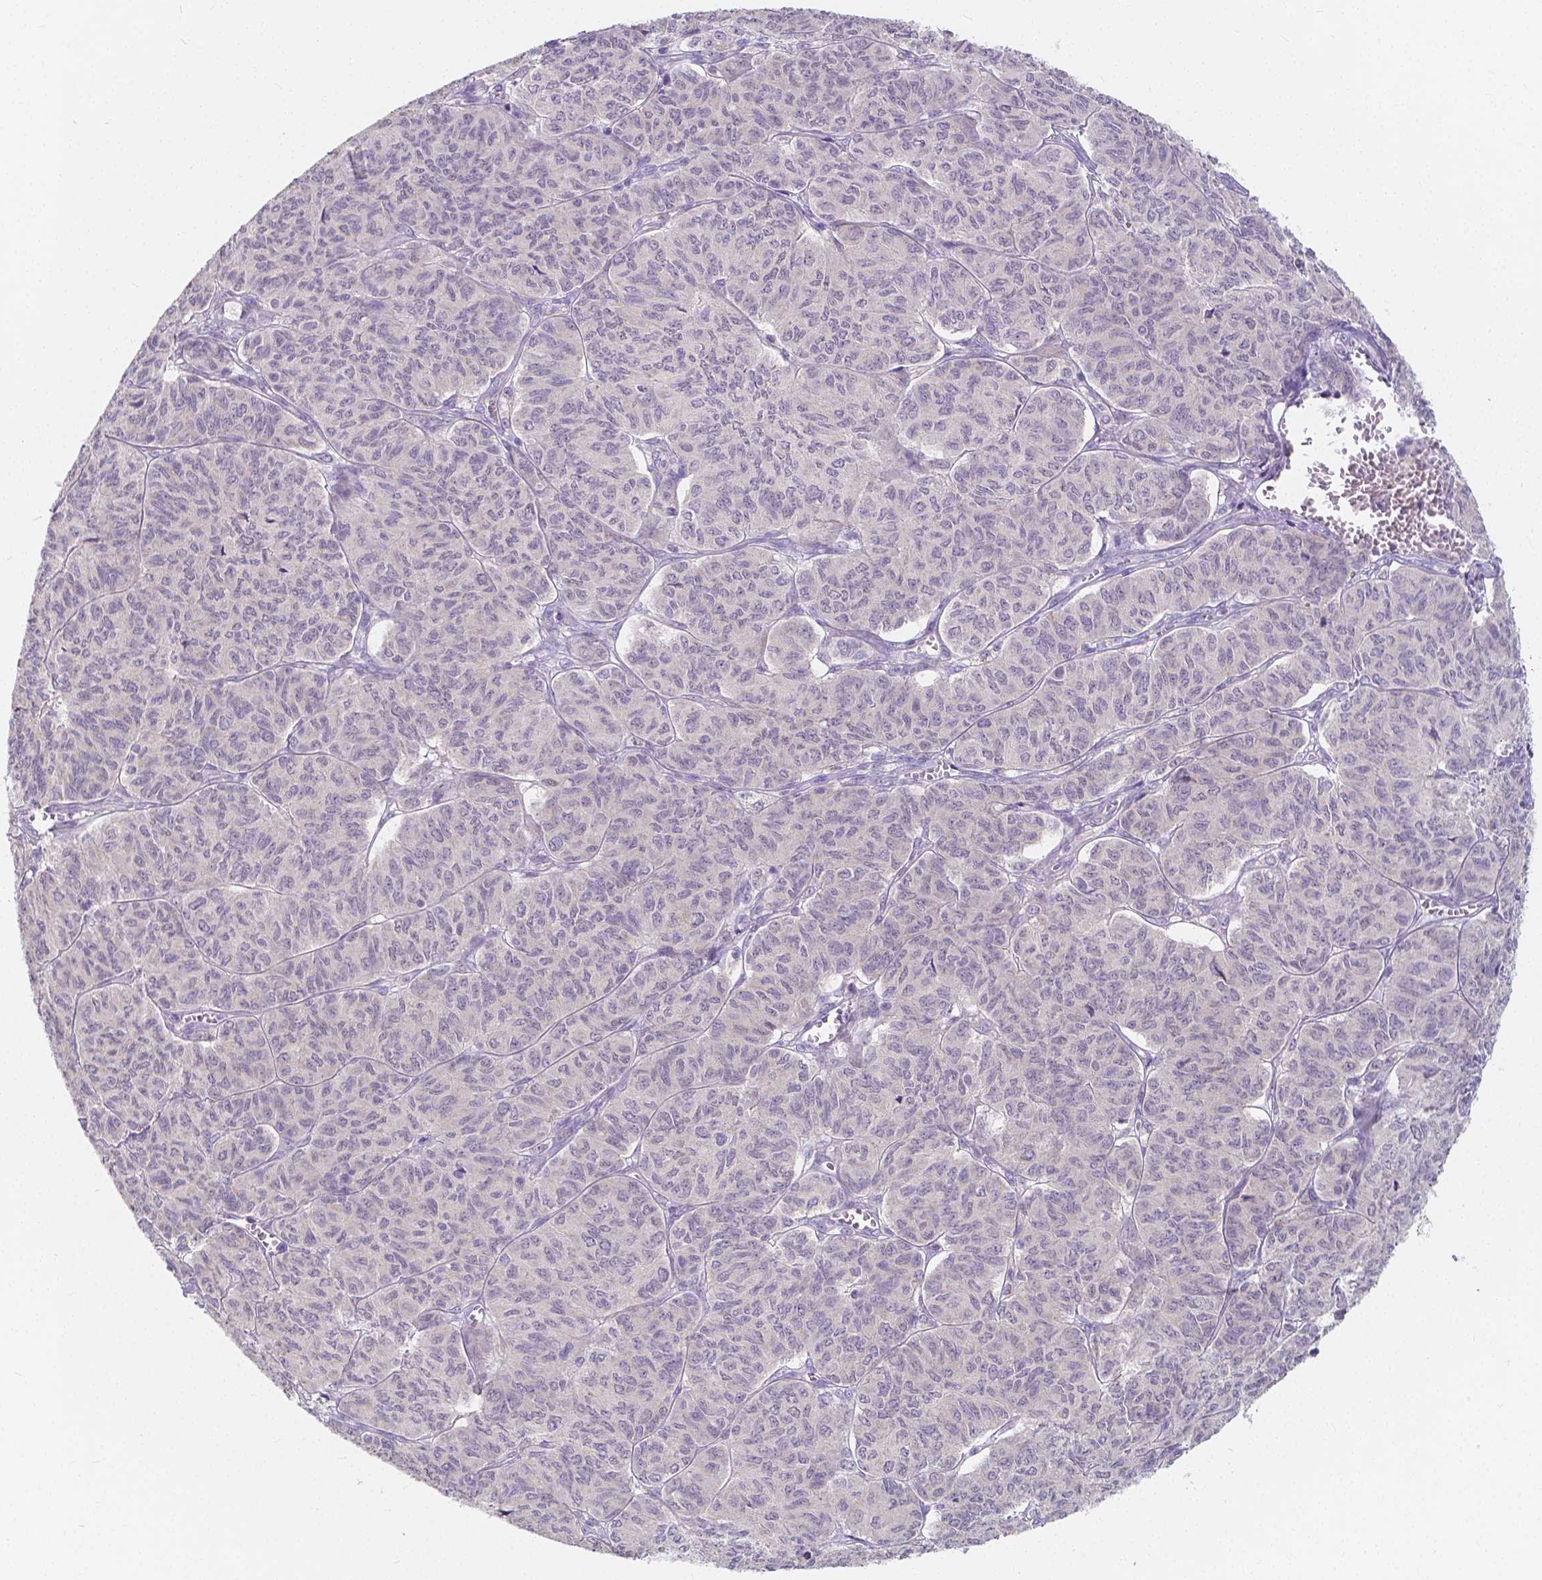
{"staining": {"intensity": "negative", "quantity": "none", "location": "none"}, "tissue": "ovarian cancer", "cell_type": "Tumor cells", "image_type": "cancer", "snomed": [{"axis": "morphology", "description": "Carcinoma, endometroid"}, {"axis": "topography", "description": "Ovary"}], "caption": "This histopathology image is of endometroid carcinoma (ovarian) stained with immunohistochemistry (IHC) to label a protein in brown with the nuclei are counter-stained blue. There is no expression in tumor cells. (Stains: DAB immunohistochemistry with hematoxylin counter stain, Microscopy: brightfield microscopy at high magnification).", "gene": "RNF186", "patient": {"sex": "female", "age": 80}}